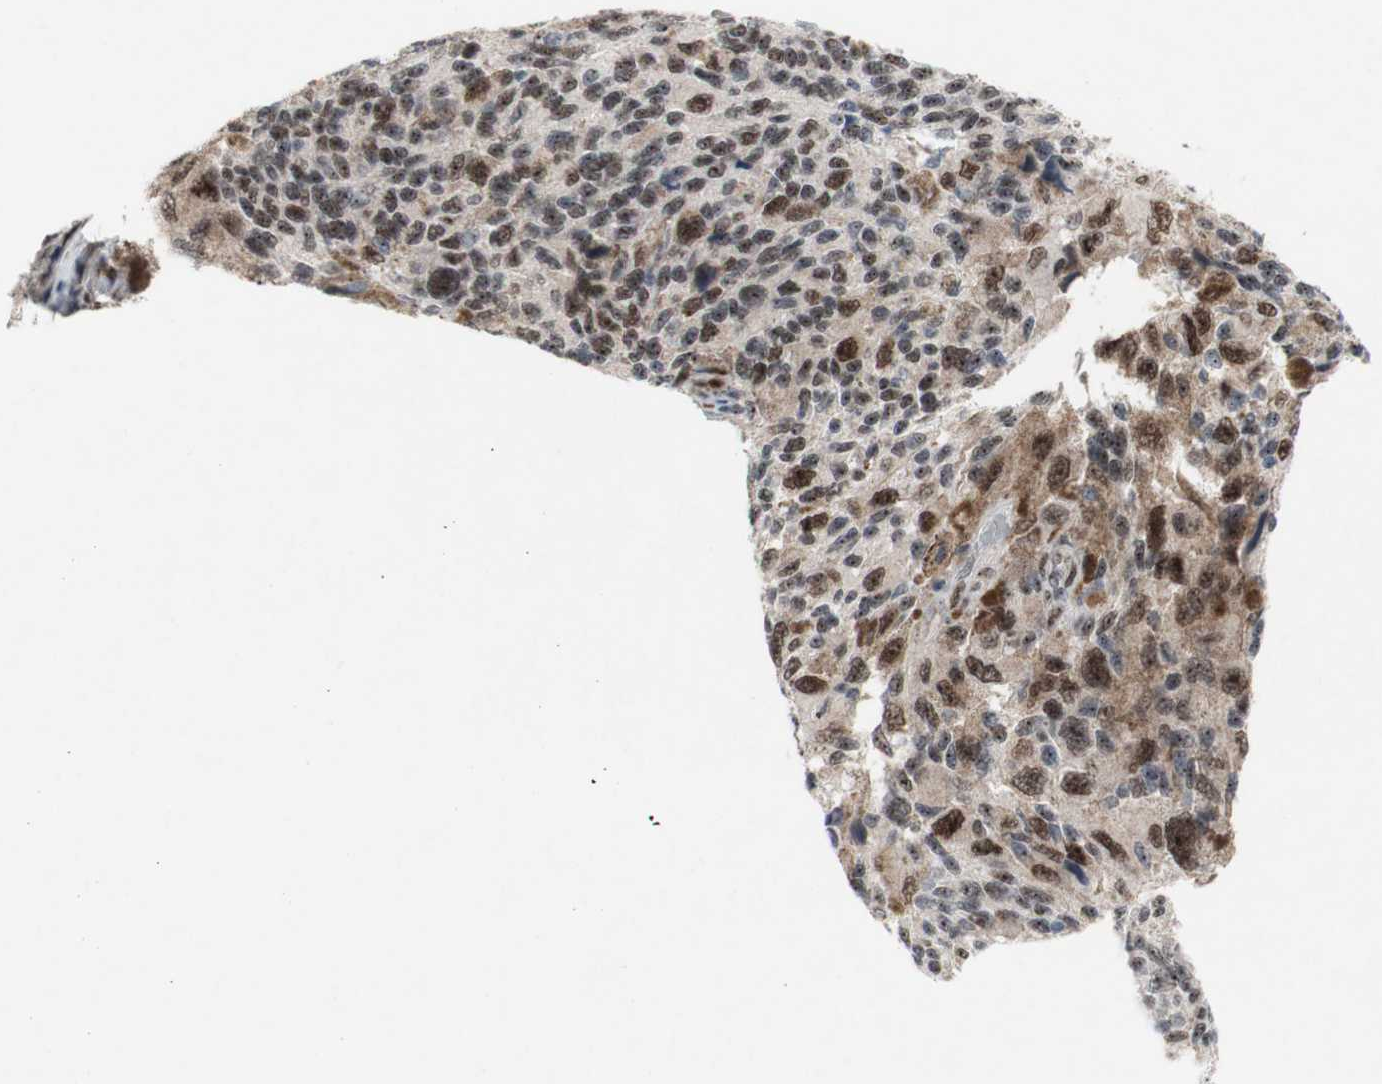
{"staining": {"intensity": "strong", "quantity": ">75%", "location": "nuclear"}, "tissue": "melanoma", "cell_type": "Tumor cells", "image_type": "cancer", "snomed": [{"axis": "morphology", "description": "Malignant melanoma, NOS"}, {"axis": "topography", "description": "Skin"}], "caption": "An immunohistochemistry image of tumor tissue is shown. Protein staining in brown shows strong nuclear positivity in melanoma within tumor cells.", "gene": "POLR1A", "patient": {"sex": "female", "age": 73}}